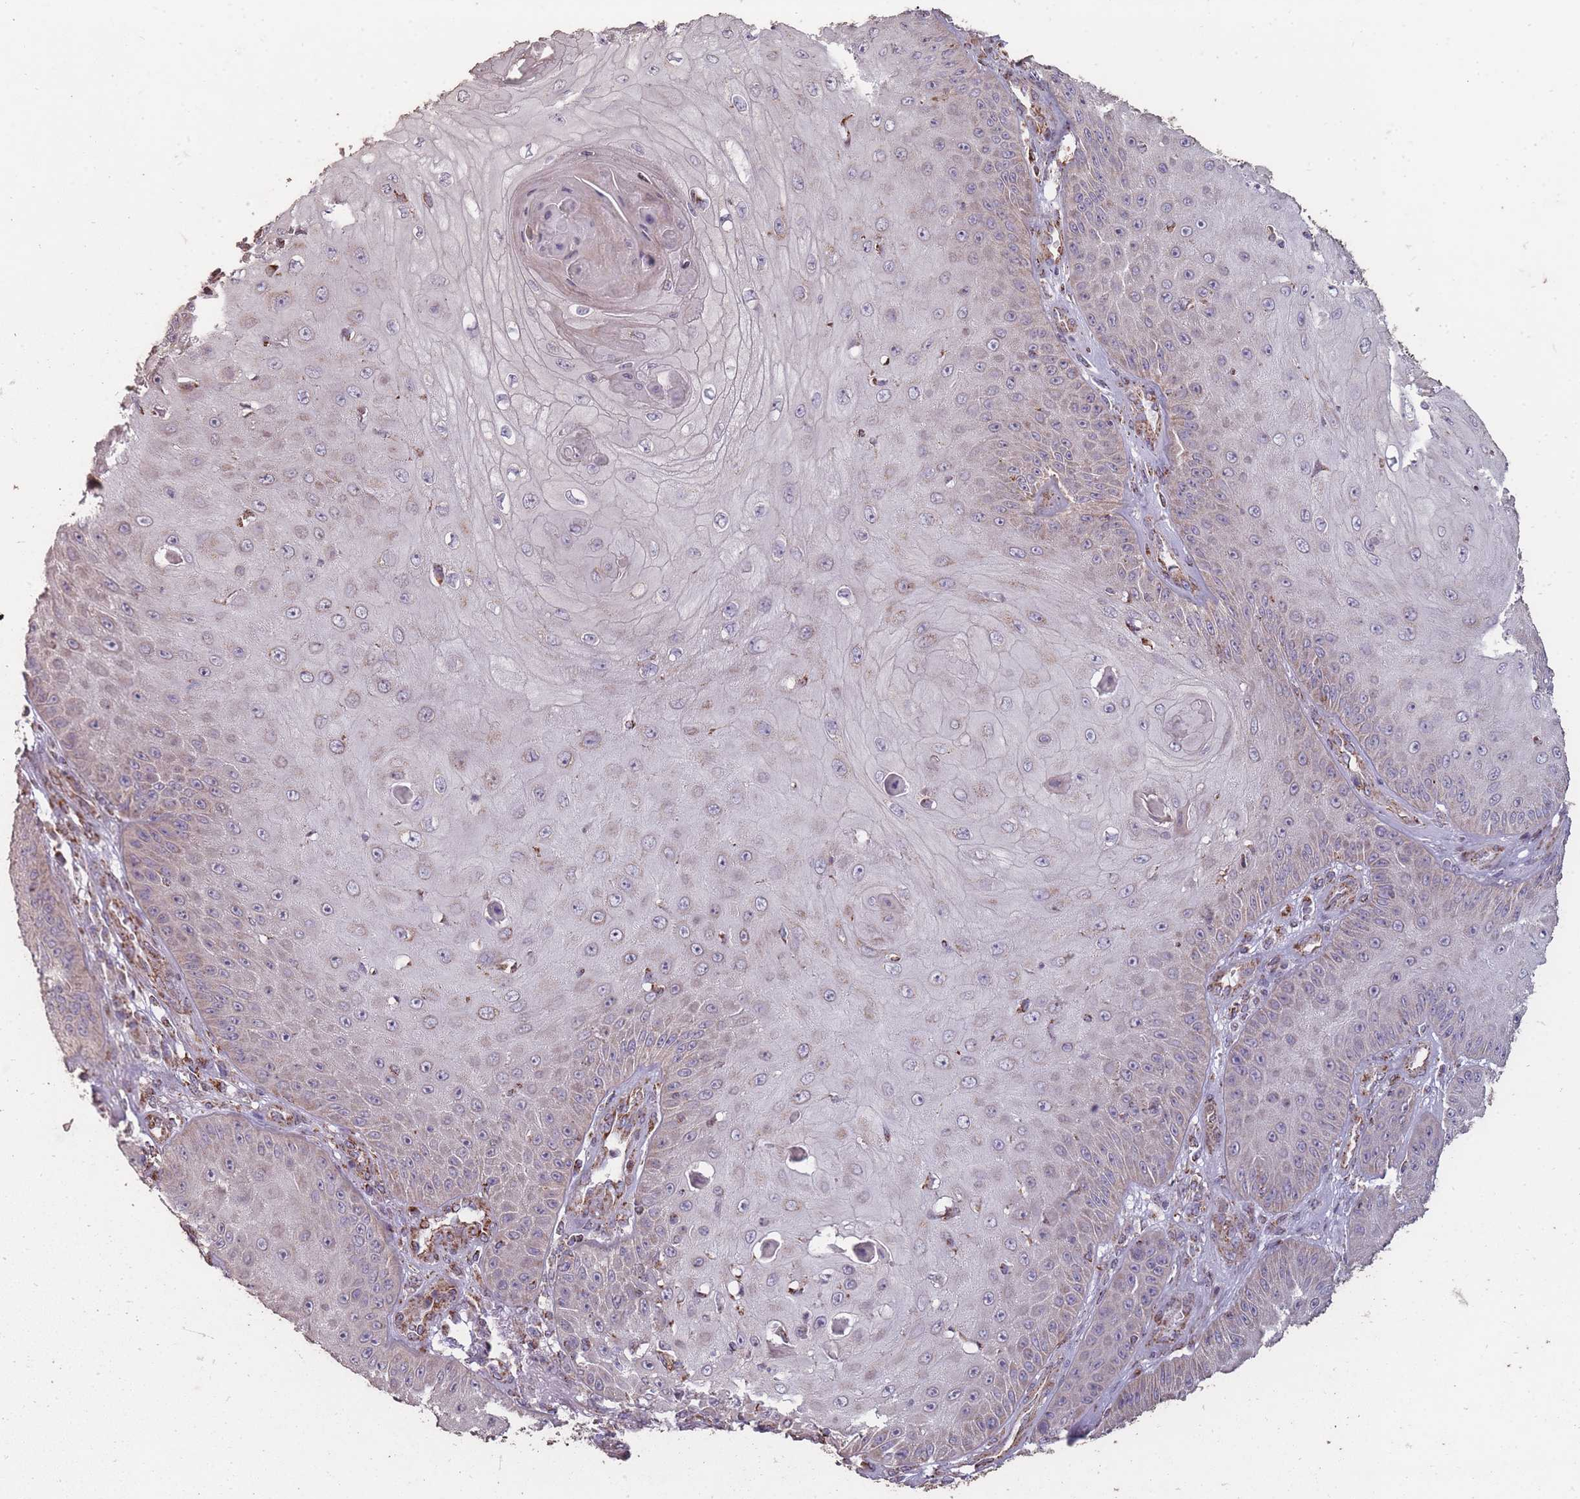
{"staining": {"intensity": "moderate", "quantity": "<25%", "location": "cytoplasmic/membranous"}, "tissue": "skin cancer", "cell_type": "Tumor cells", "image_type": "cancer", "snomed": [{"axis": "morphology", "description": "Squamous cell carcinoma, NOS"}, {"axis": "topography", "description": "Skin"}], "caption": "About <25% of tumor cells in human skin squamous cell carcinoma reveal moderate cytoplasmic/membranous protein positivity as visualized by brown immunohistochemical staining.", "gene": "CNOT8", "patient": {"sex": "male", "age": 70}}